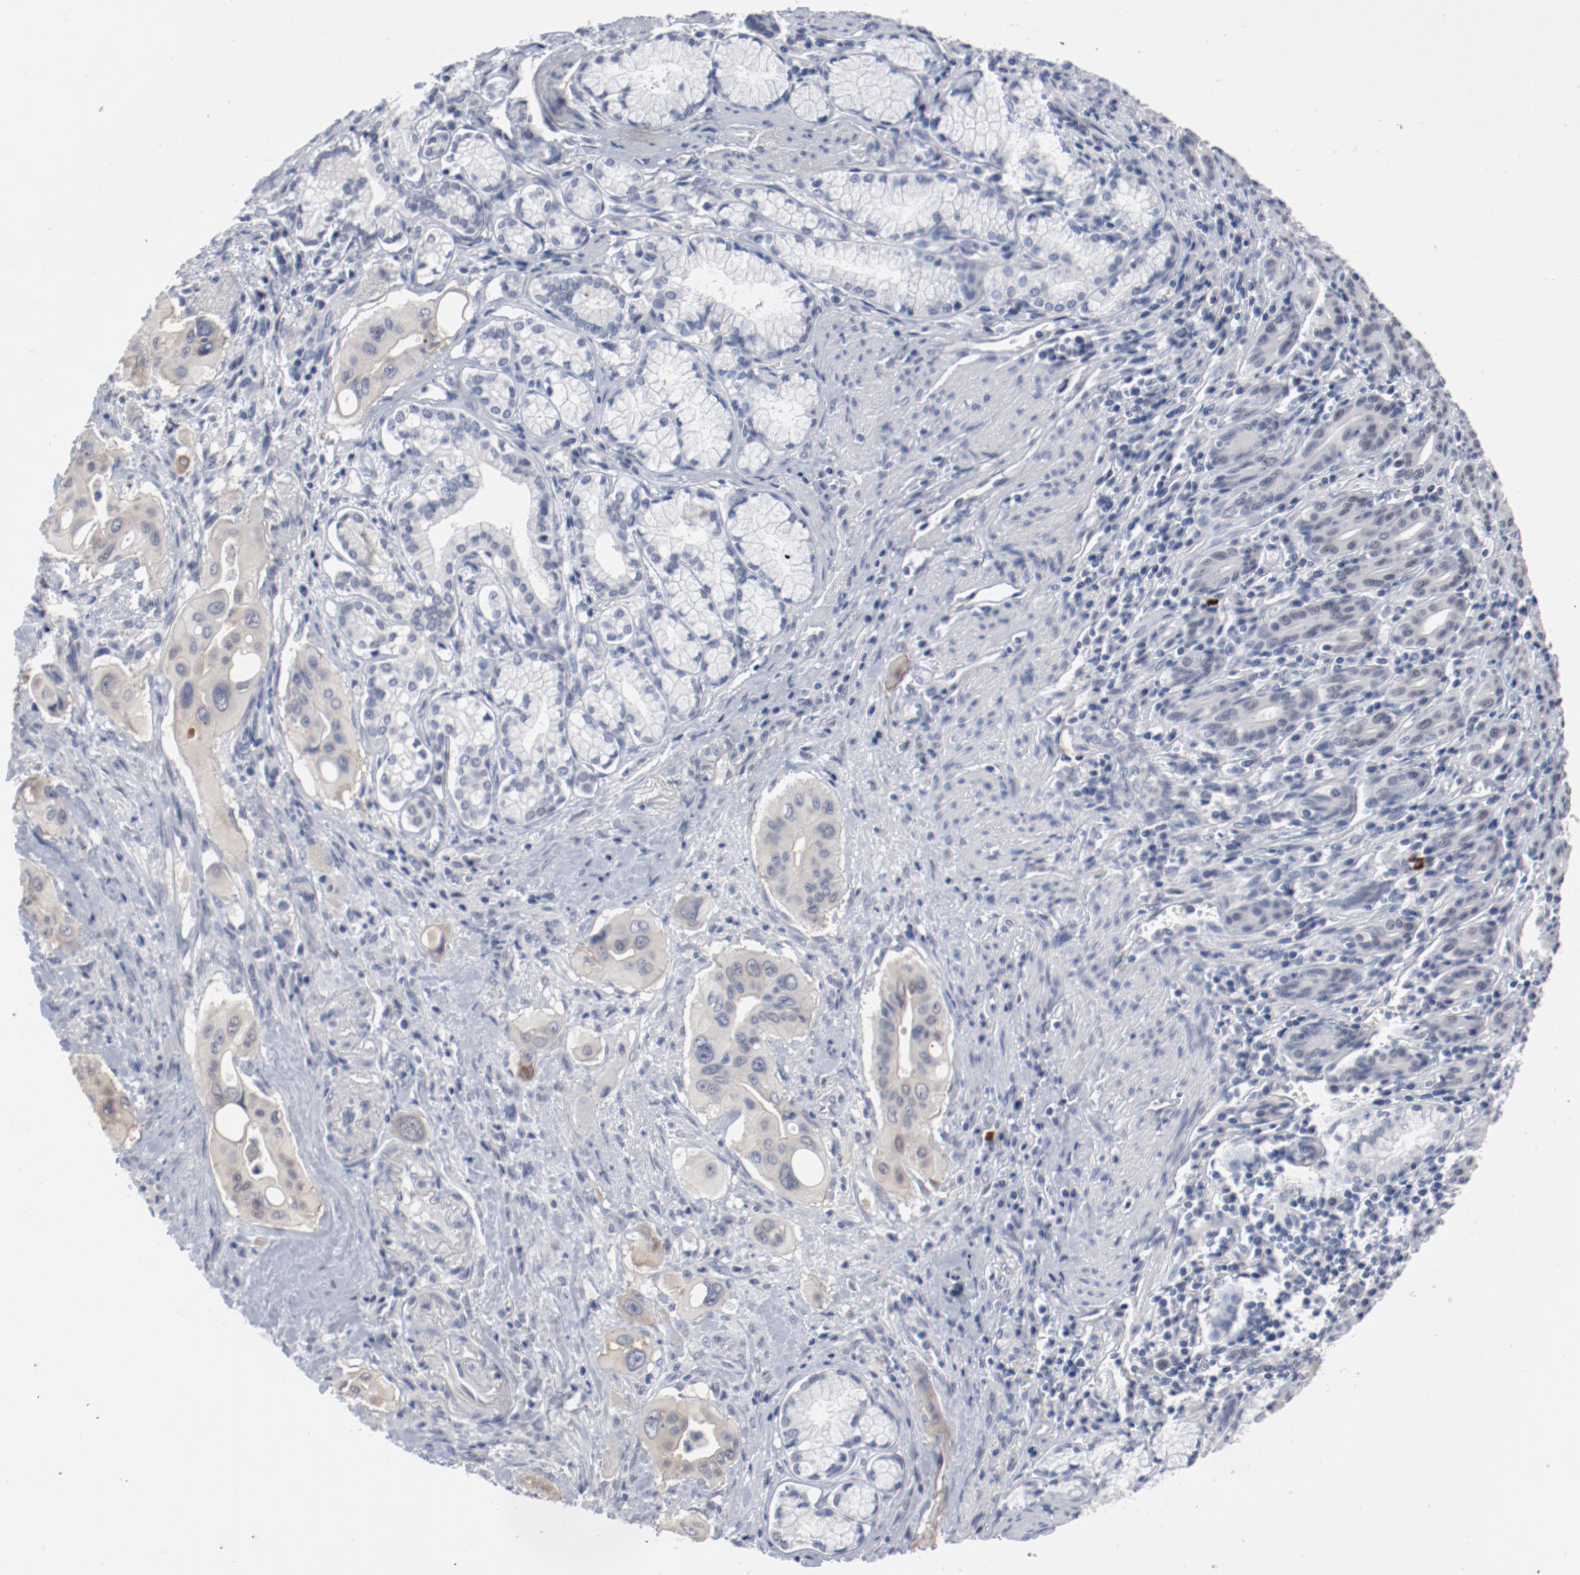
{"staining": {"intensity": "negative", "quantity": "none", "location": "none"}, "tissue": "pancreatic cancer", "cell_type": "Tumor cells", "image_type": "cancer", "snomed": [{"axis": "morphology", "description": "Adenocarcinoma, NOS"}, {"axis": "topography", "description": "Pancreas"}], "caption": "Tumor cells show no significant protein expression in adenocarcinoma (pancreatic).", "gene": "ANKLE2", "patient": {"sex": "male", "age": 77}}